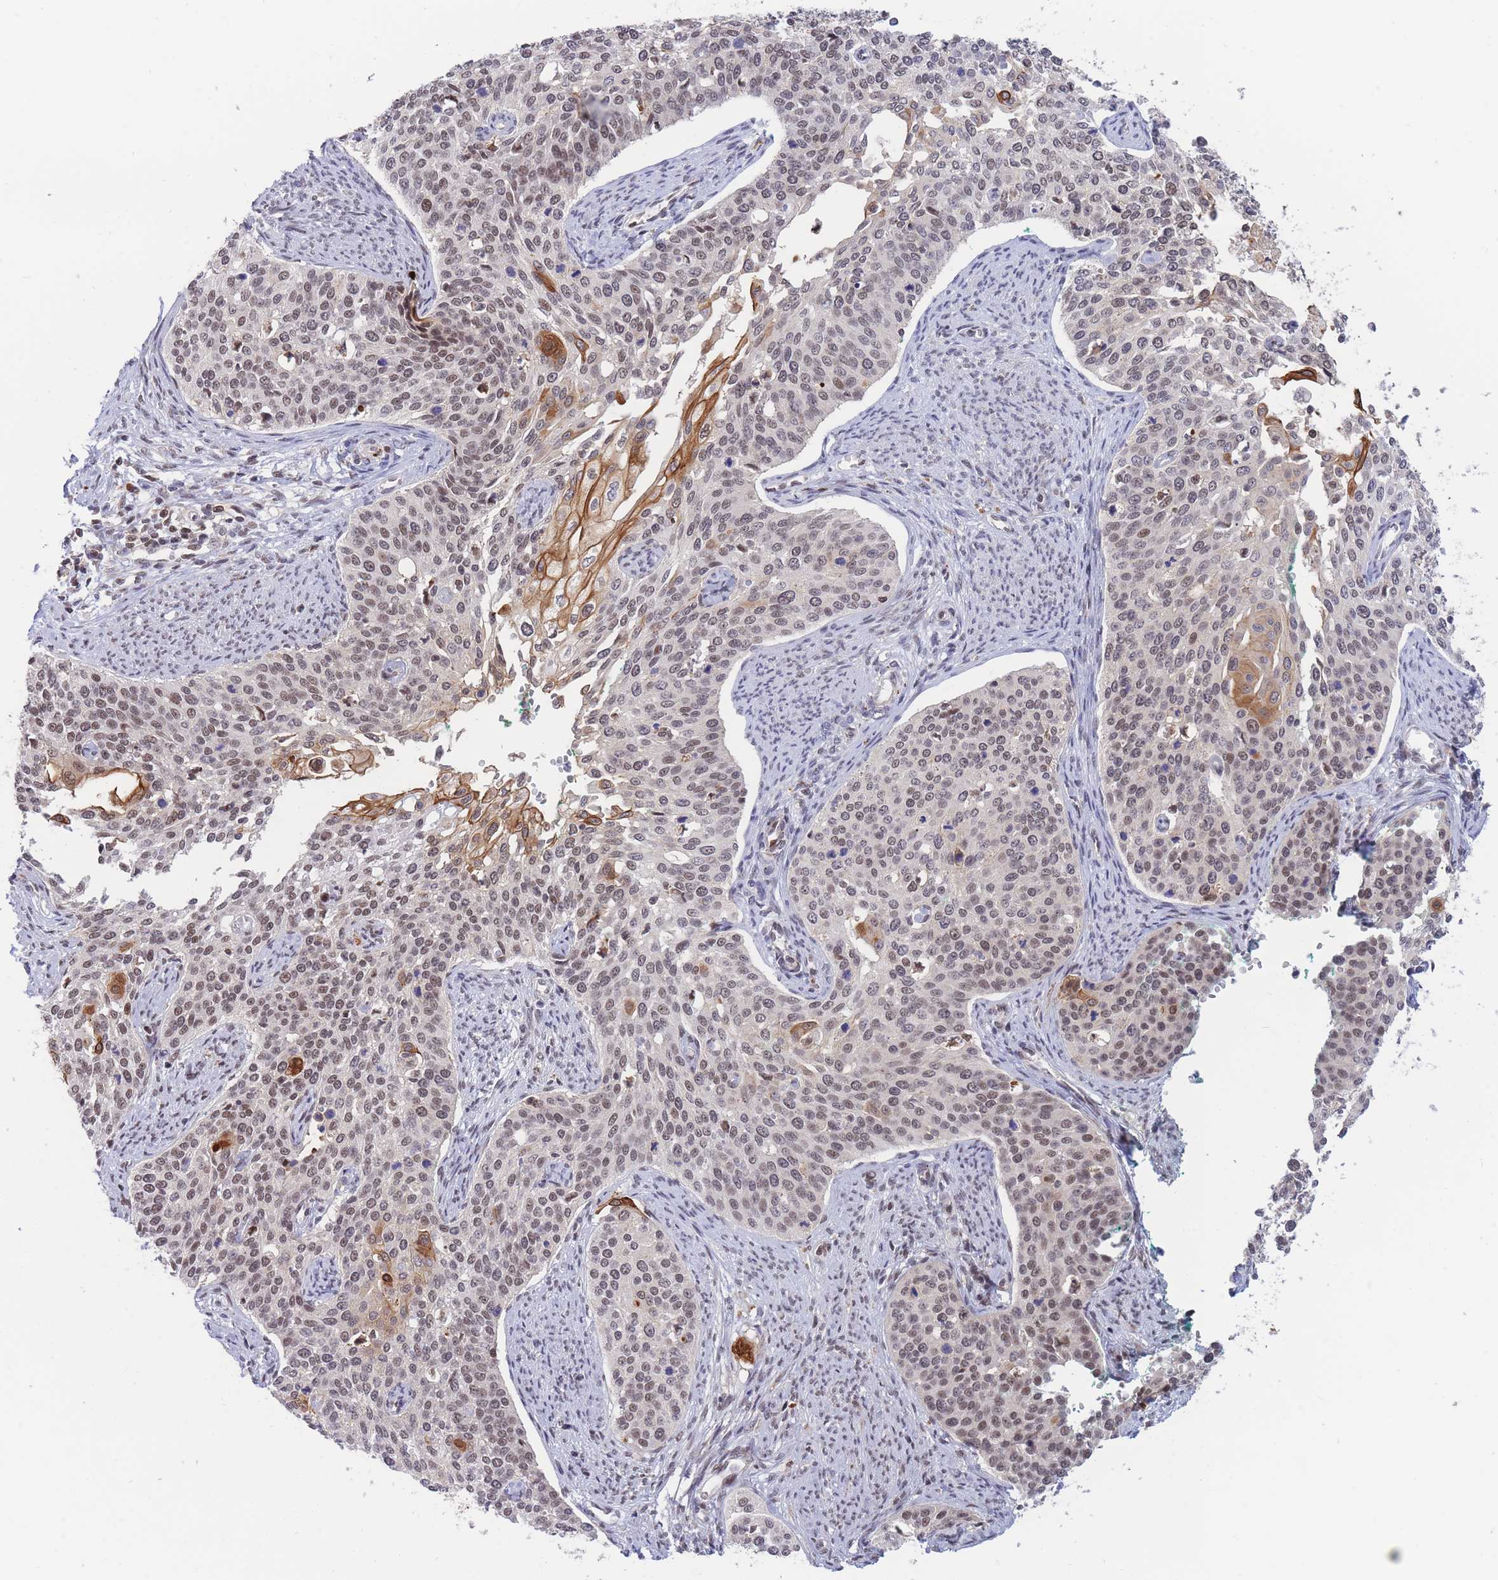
{"staining": {"intensity": "strong", "quantity": "<25%", "location": "cytoplasmic/membranous,nuclear"}, "tissue": "cervical cancer", "cell_type": "Tumor cells", "image_type": "cancer", "snomed": [{"axis": "morphology", "description": "Squamous cell carcinoma, NOS"}, {"axis": "topography", "description": "Cervix"}], "caption": "High-magnification brightfield microscopy of cervical squamous cell carcinoma stained with DAB (brown) and counterstained with hematoxylin (blue). tumor cells exhibit strong cytoplasmic/membranous and nuclear positivity is present in approximately<25% of cells.", "gene": "BOD1L1", "patient": {"sex": "female", "age": 44}}